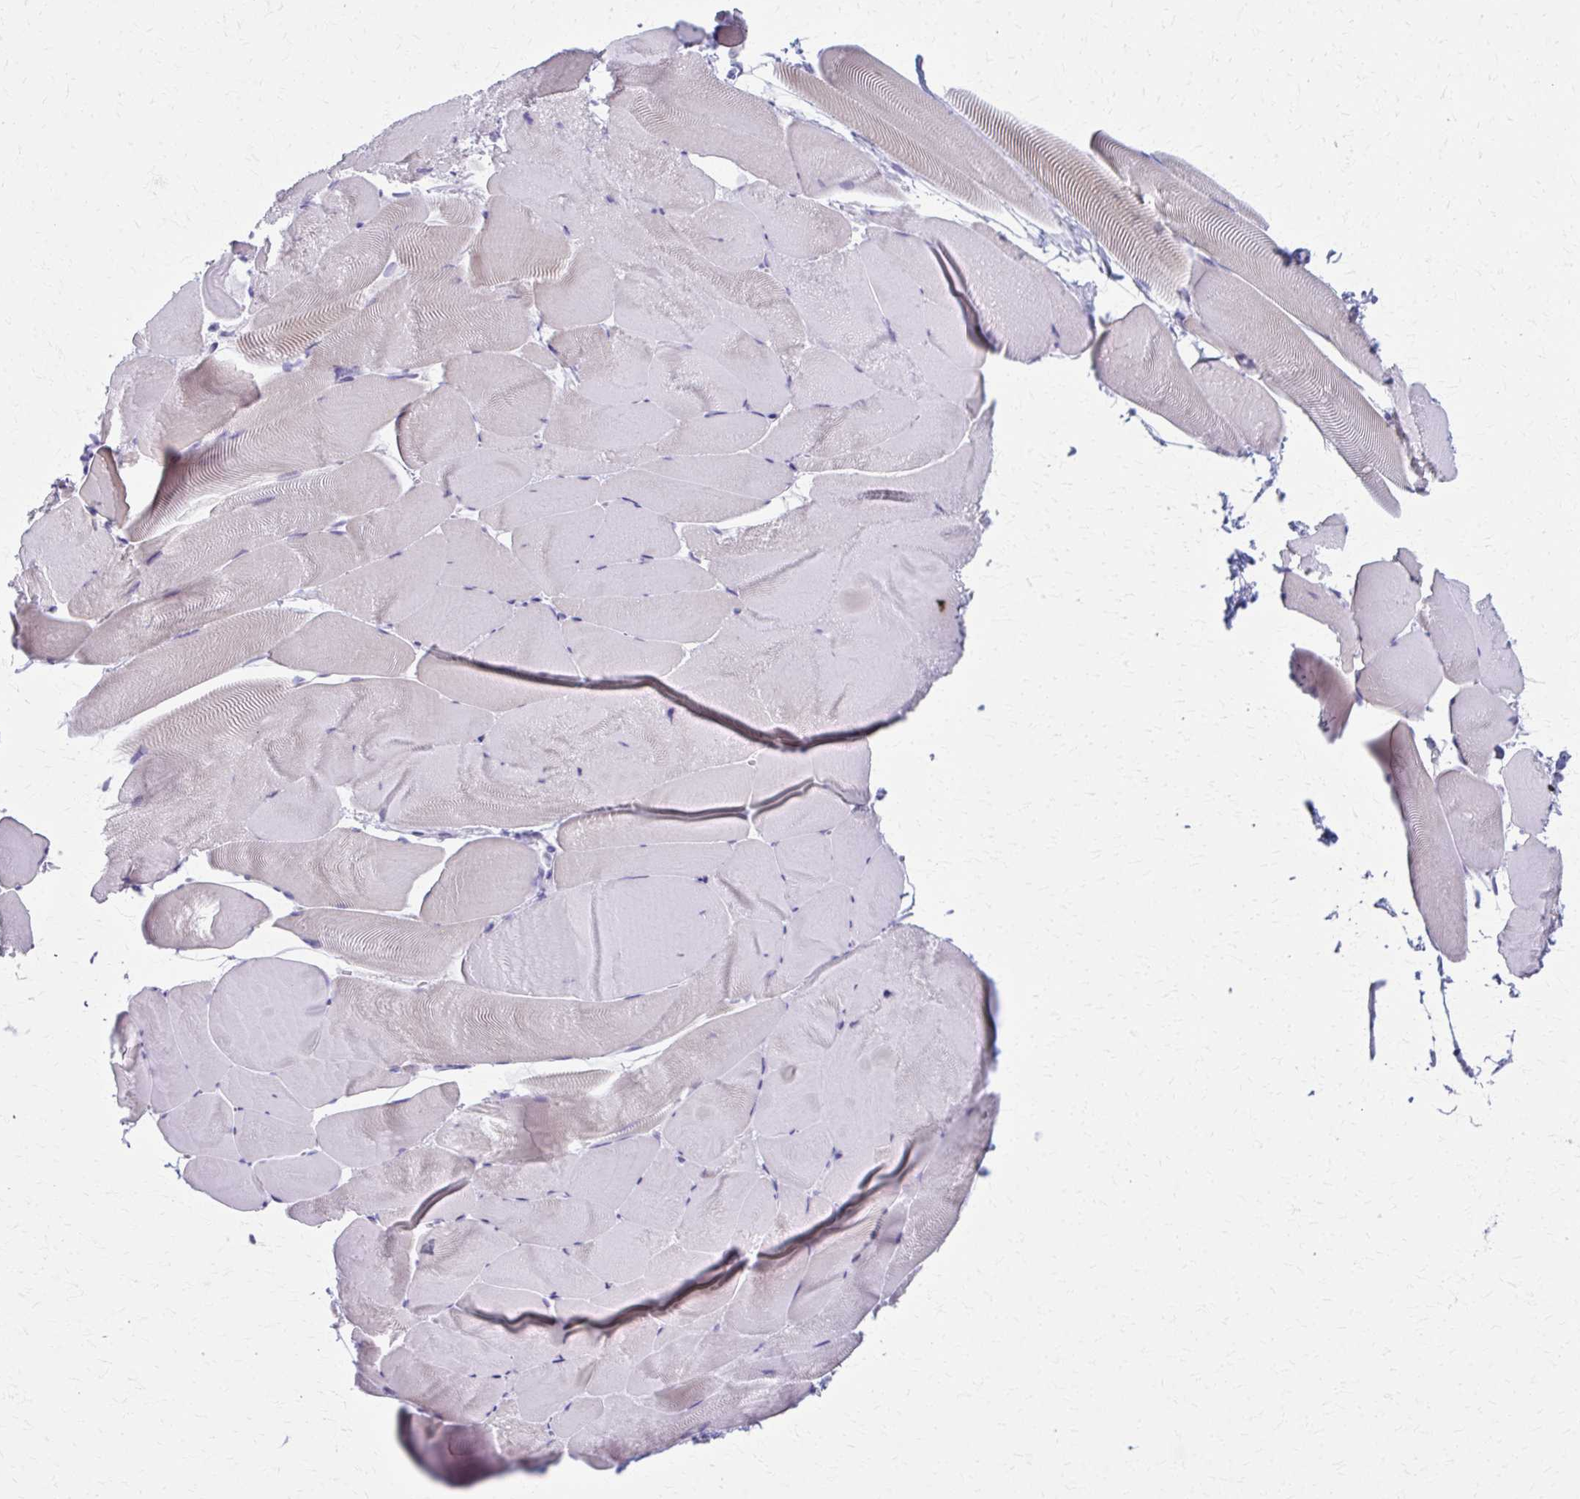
{"staining": {"intensity": "negative", "quantity": "none", "location": "none"}, "tissue": "skeletal muscle", "cell_type": "Myocytes", "image_type": "normal", "snomed": [{"axis": "morphology", "description": "Normal tissue, NOS"}, {"axis": "topography", "description": "Skeletal muscle"}], "caption": "Histopathology image shows no protein expression in myocytes of benign skeletal muscle. (Brightfield microscopy of DAB (3,3'-diaminobenzidine) immunohistochemistry at high magnification).", "gene": "MPLKIP", "patient": {"sex": "female", "age": 64}}